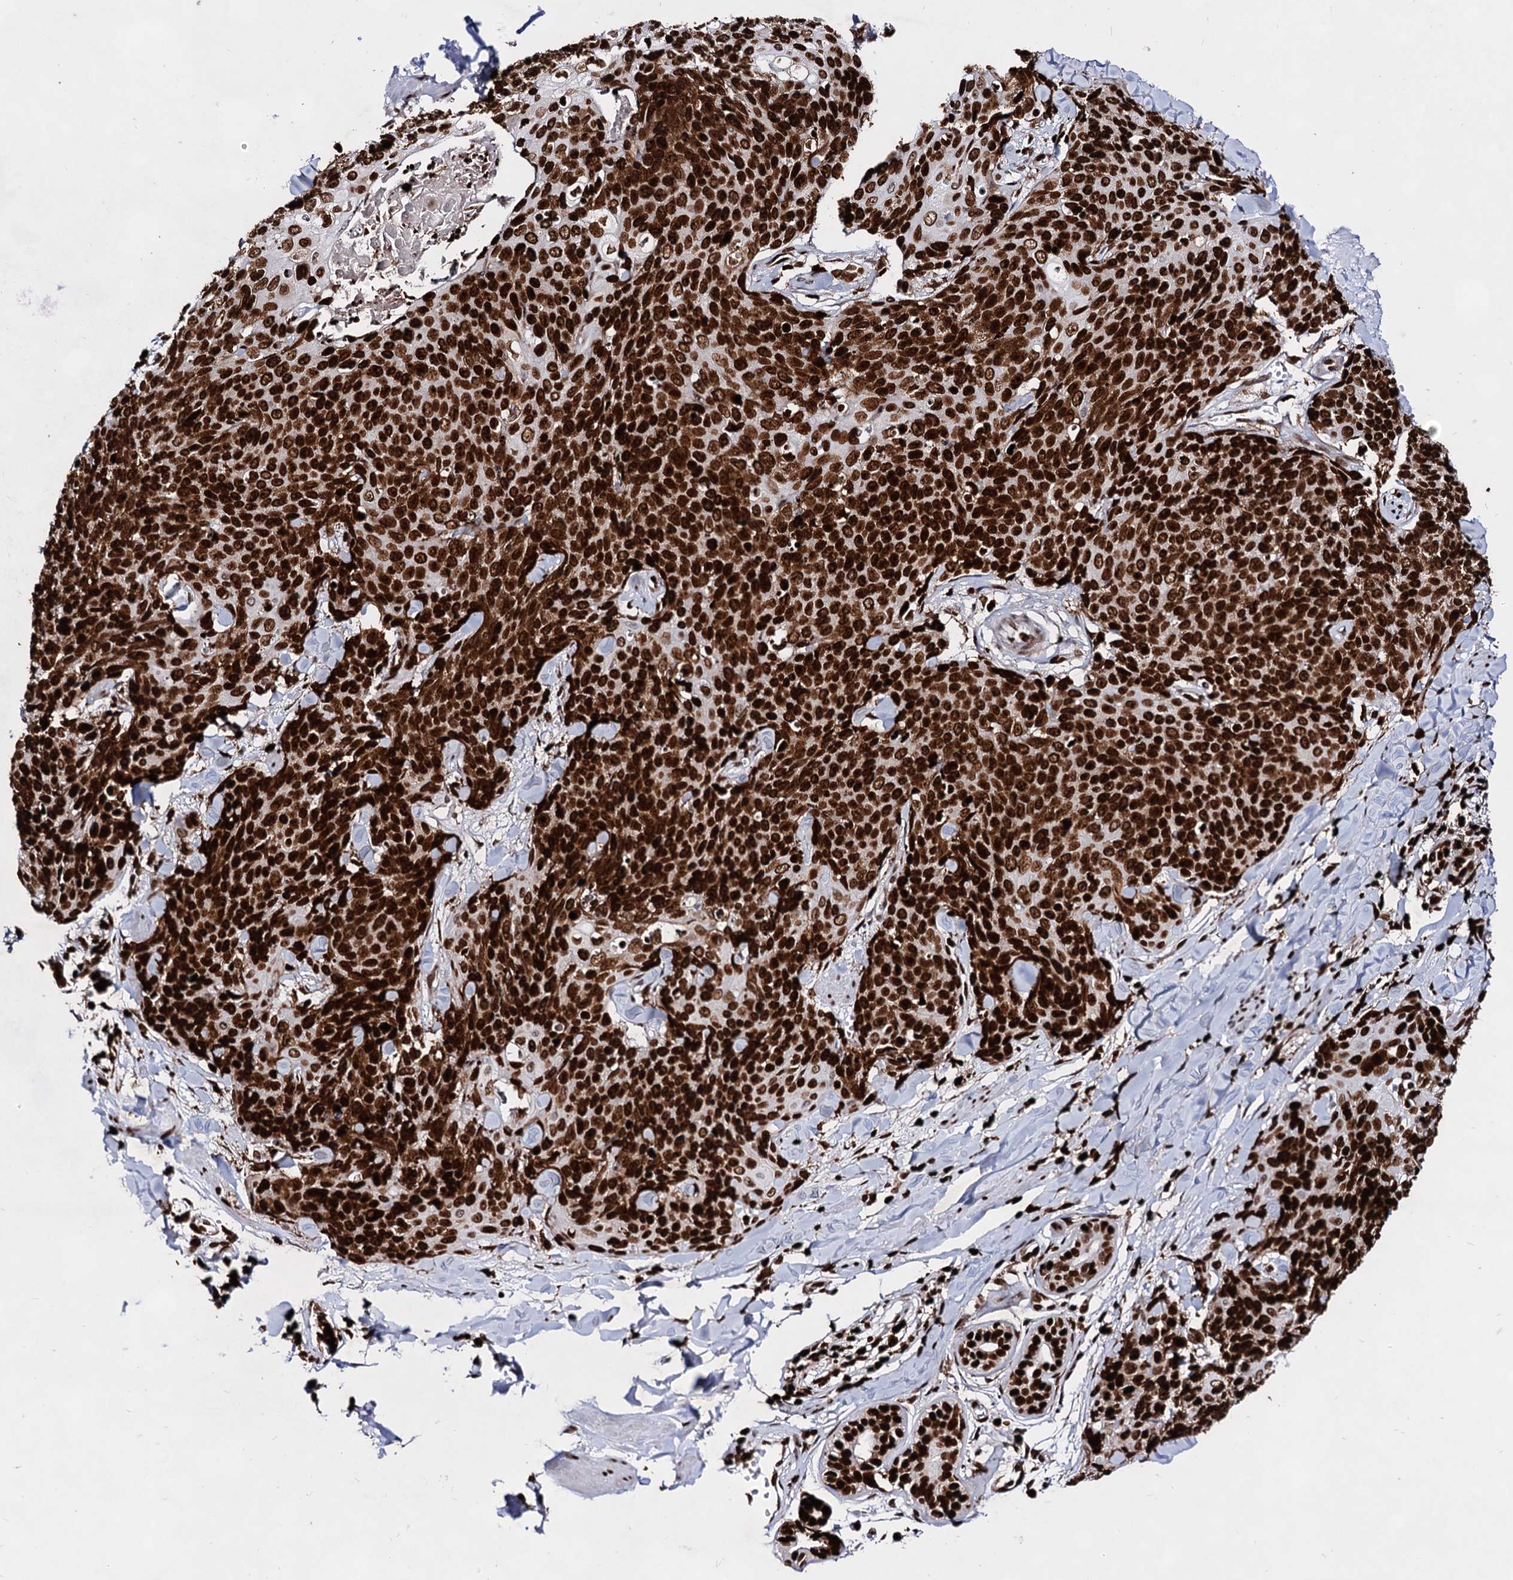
{"staining": {"intensity": "strong", "quantity": ">75%", "location": "nuclear"}, "tissue": "skin cancer", "cell_type": "Tumor cells", "image_type": "cancer", "snomed": [{"axis": "morphology", "description": "Squamous cell carcinoma, NOS"}, {"axis": "topography", "description": "Skin"}, {"axis": "topography", "description": "Vulva"}], "caption": "Tumor cells display high levels of strong nuclear expression in about >75% of cells in squamous cell carcinoma (skin).", "gene": "HMGB2", "patient": {"sex": "female", "age": 85}}